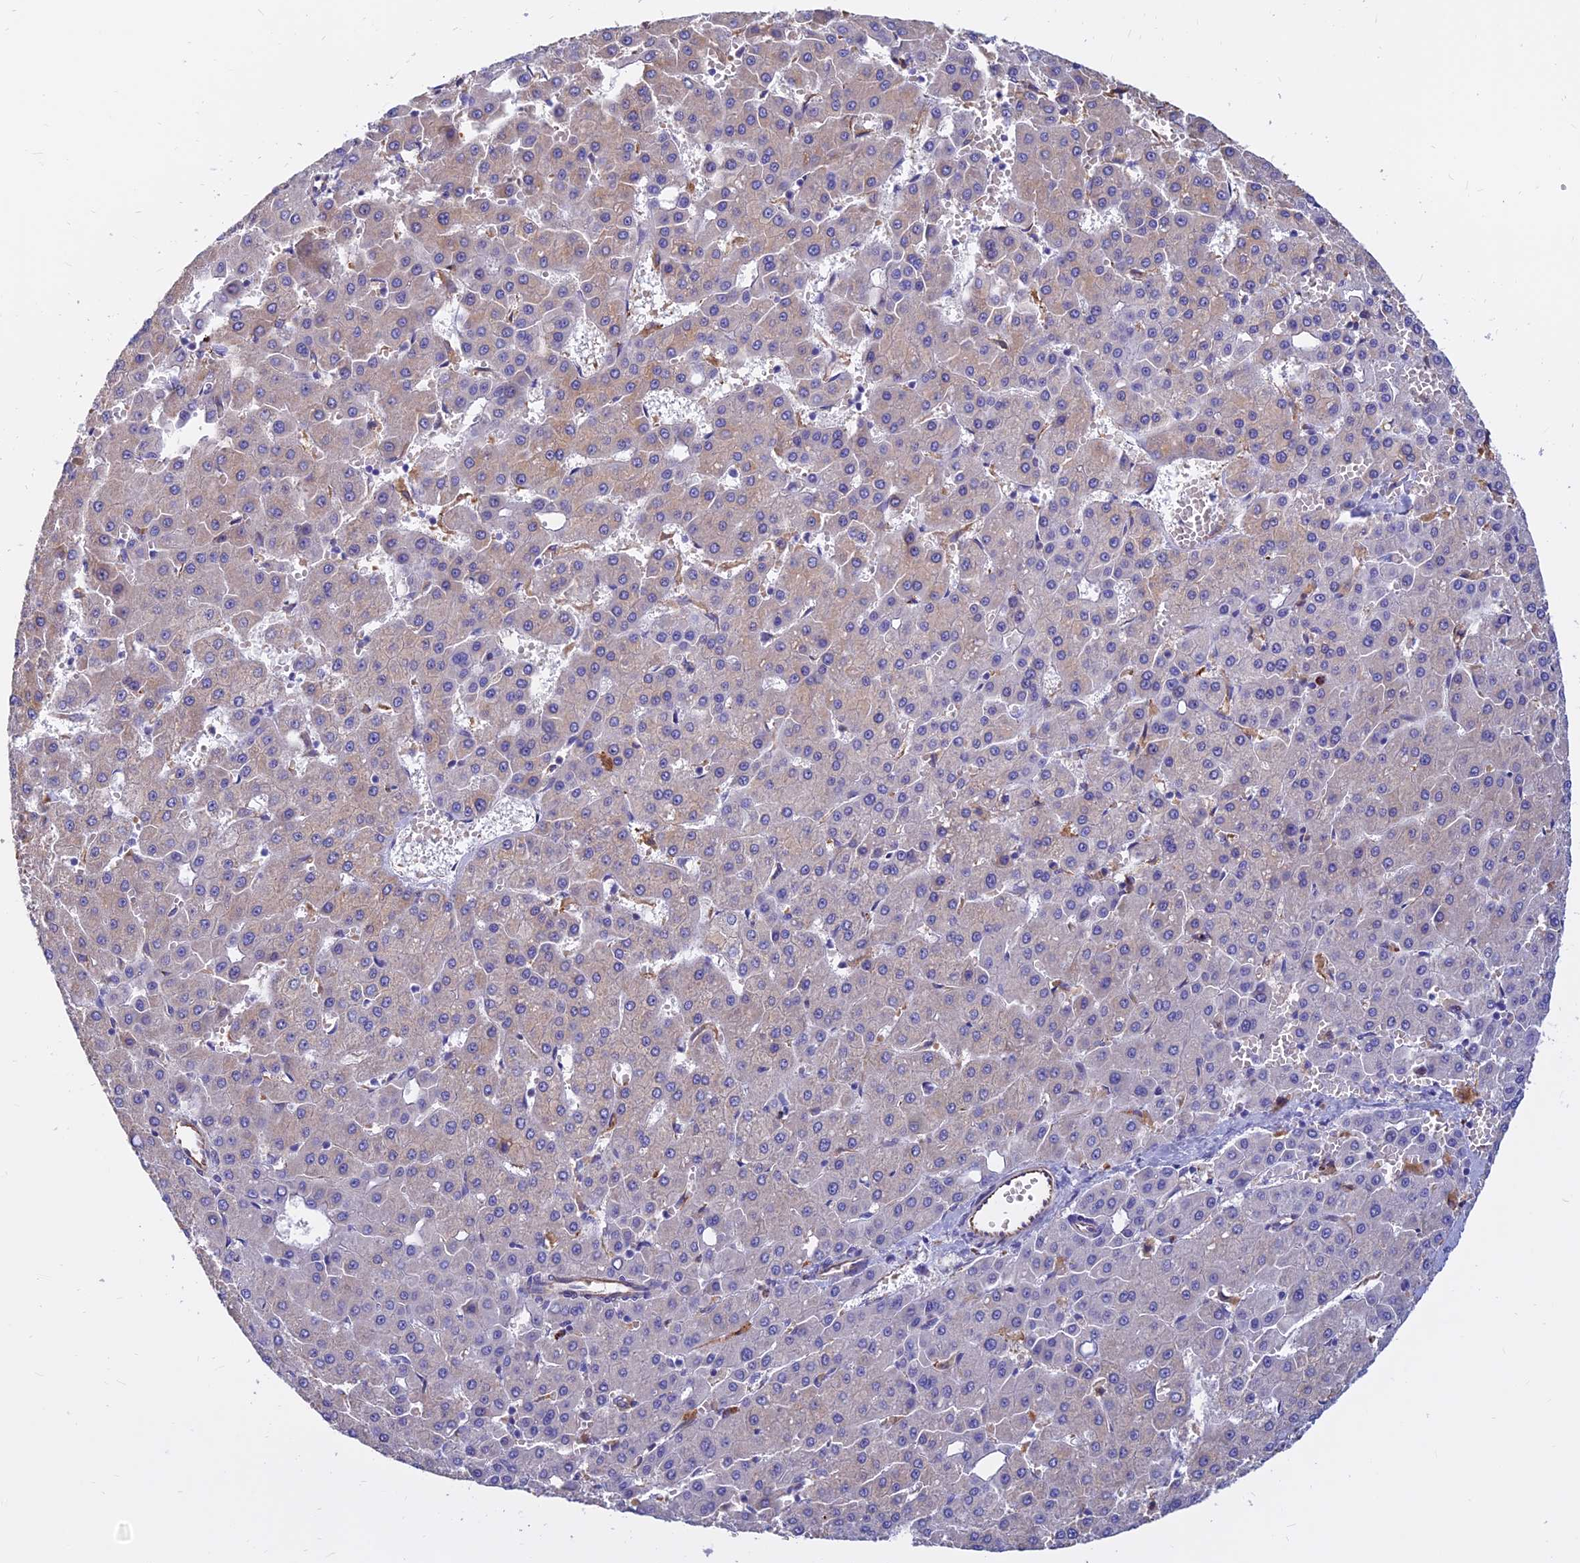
{"staining": {"intensity": "weak", "quantity": "<25%", "location": "cytoplasmic/membranous"}, "tissue": "liver cancer", "cell_type": "Tumor cells", "image_type": "cancer", "snomed": [{"axis": "morphology", "description": "Carcinoma, Hepatocellular, NOS"}, {"axis": "topography", "description": "Liver"}], "caption": "IHC photomicrograph of hepatocellular carcinoma (liver) stained for a protein (brown), which shows no expression in tumor cells.", "gene": "CDK18", "patient": {"sex": "male", "age": 47}}